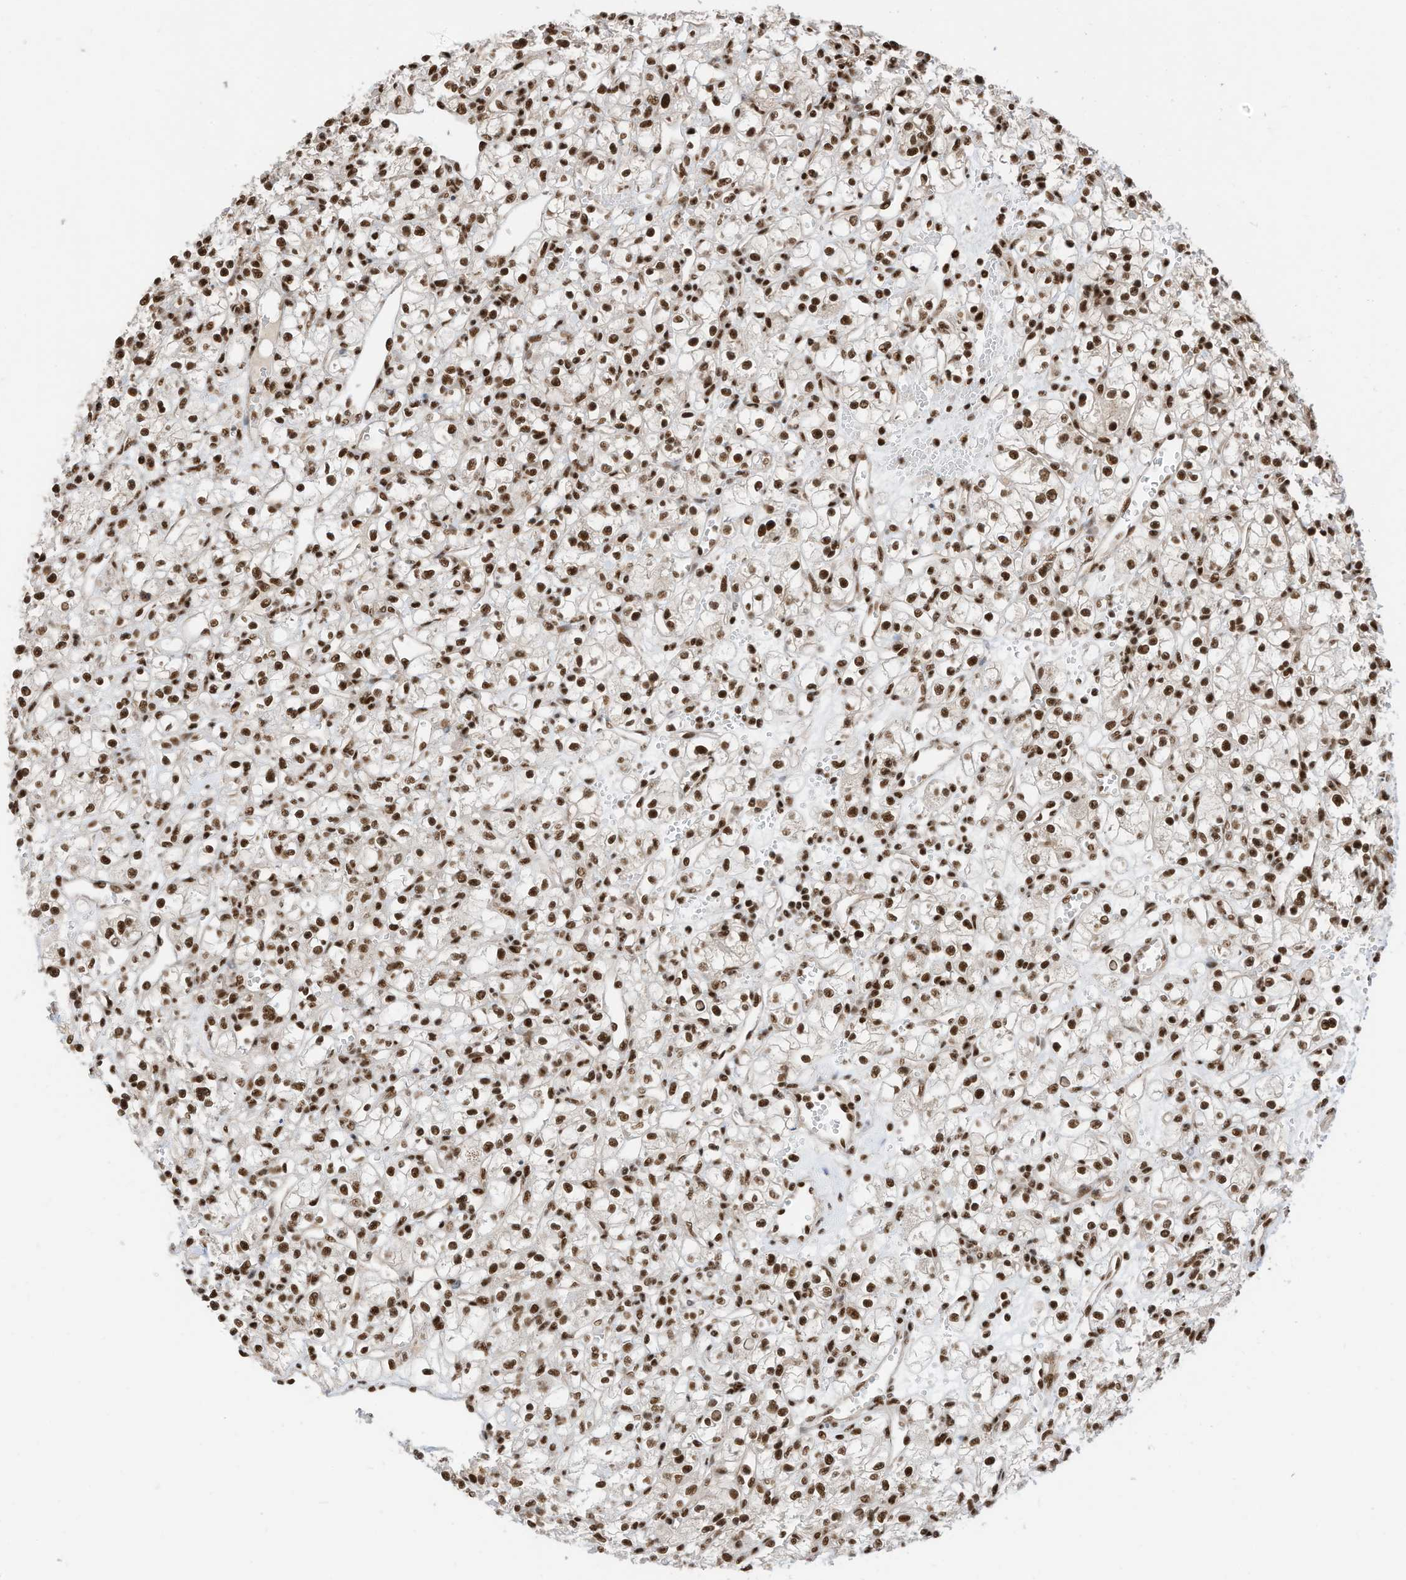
{"staining": {"intensity": "moderate", "quantity": ">75%", "location": "nuclear"}, "tissue": "renal cancer", "cell_type": "Tumor cells", "image_type": "cancer", "snomed": [{"axis": "morphology", "description": "Adenocarcinoma, NOS"}, {"axis": "topography", "description": "Kidney"}], "caption": "Immunohistochemistry histopathology image of human renal adenocarcinoma stained for a protein (brown), which exhibits medium levels of moderate nuclear positivity in about >75% of tumor cells.", "gene": "SF3A3", "patient": {"sex": "female", "age": 59}}